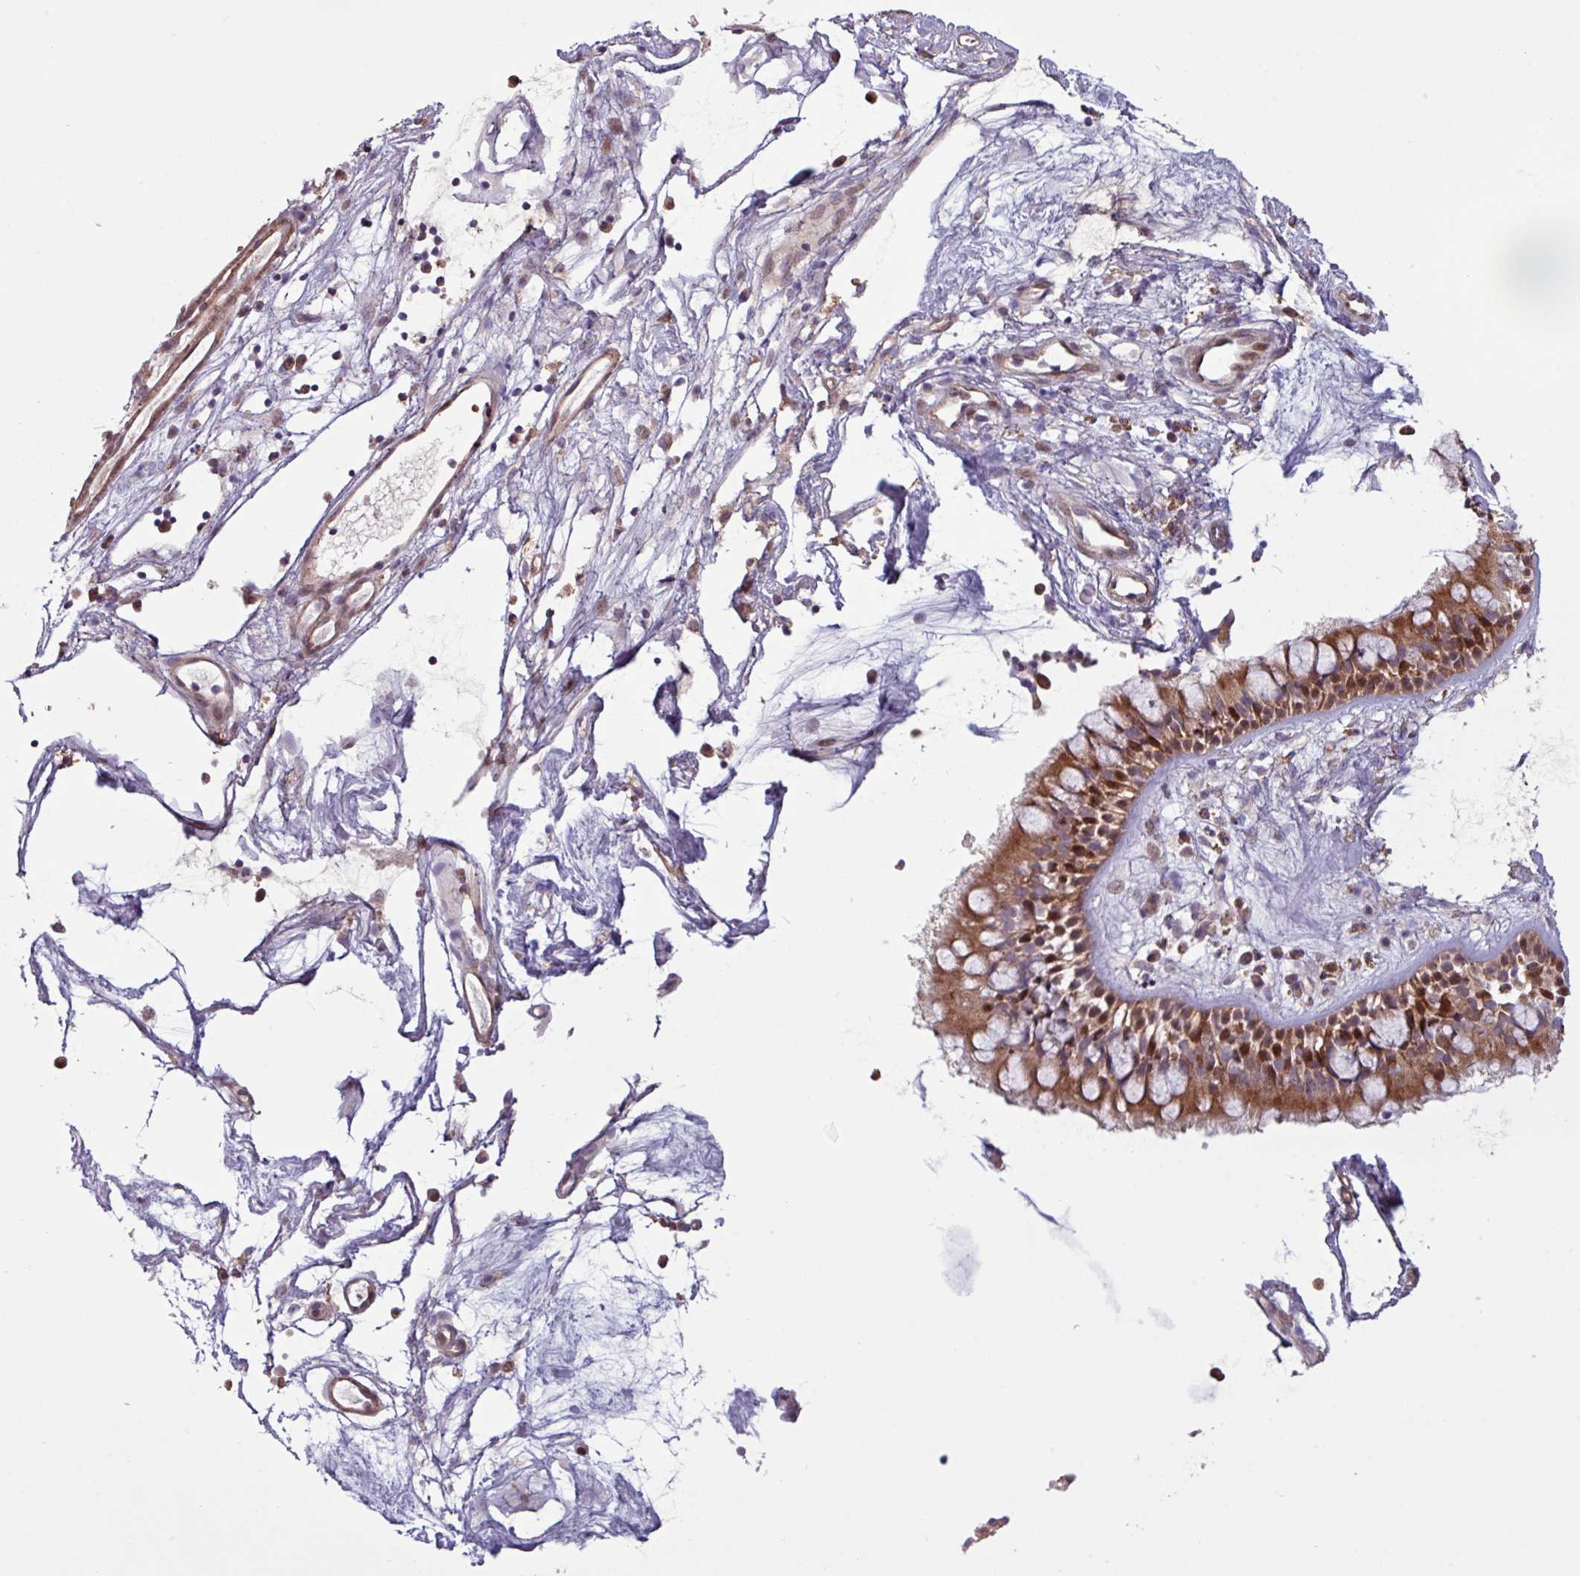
{"staining": {"intensity": "strong", "quantity": ">75%", "location": "cytoplasmic/membranous,nuclear"}, "tissue": "nasopharynx", "cell_type": "Respiratory epithelial cells", "image_type": "normal", "snomed": [{"axis": "morphology", "description": "Normal tissue, NOS"}, {"axis": "topography", "description": "Nasopharynx"}], "caption": "Protein staining by immunohistochemistry (IHC) reveals strong cytoplasmic/membranous,nuclear staining in approximately >75% of respiratory epithelial cells in unremarkable nasopharynx. (Stains: DAB (3,3'-diaminobenzidine) in brown, nuclei in blue, Microscopy: brightfield microscopy at high magnification).", "gene": "PDPR", "patient": {"sex": "male", "age": 63}}